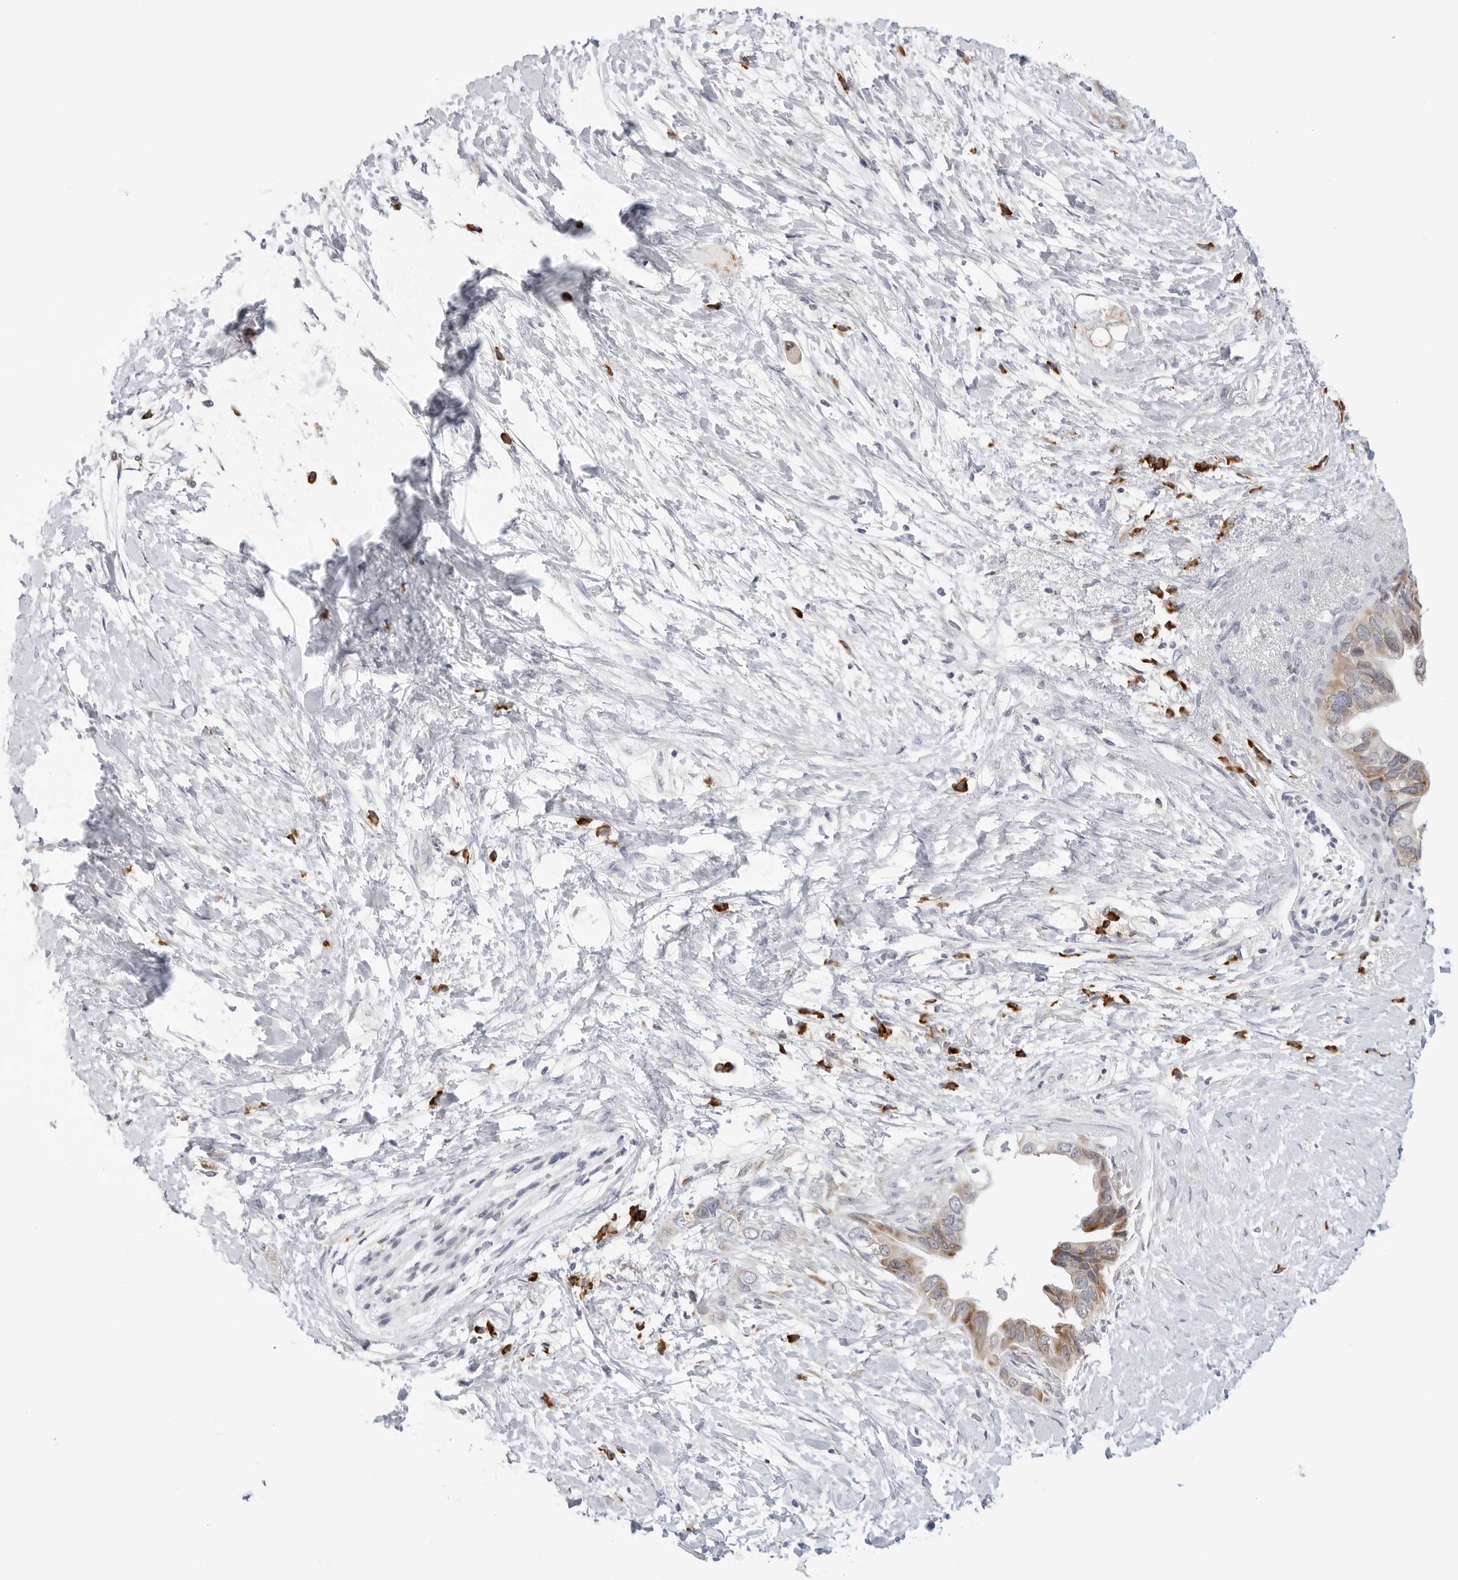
{"staining": {"intensity": "moderate", "quantity": "<25%", "location": "cytoplasmic/membranous"}, "tissue": "pancreatic cancer", "cell_type": "Tumor cells", "image_type": "cancer", "snomed": [{"axis": "morphology", "description": "Adenocarcinoma, NOS"}, {"axis": "topography", "description": "Pancreas"}], "caption": "Immunohistochemical staining of human pancreatic adenocarcinoma shows low levels of moderate cytoplasmic/membranous protein expression in about <25% of tumor cells.", "gene": "RPN1", "patient": {"sex": "female", "age": 56}}